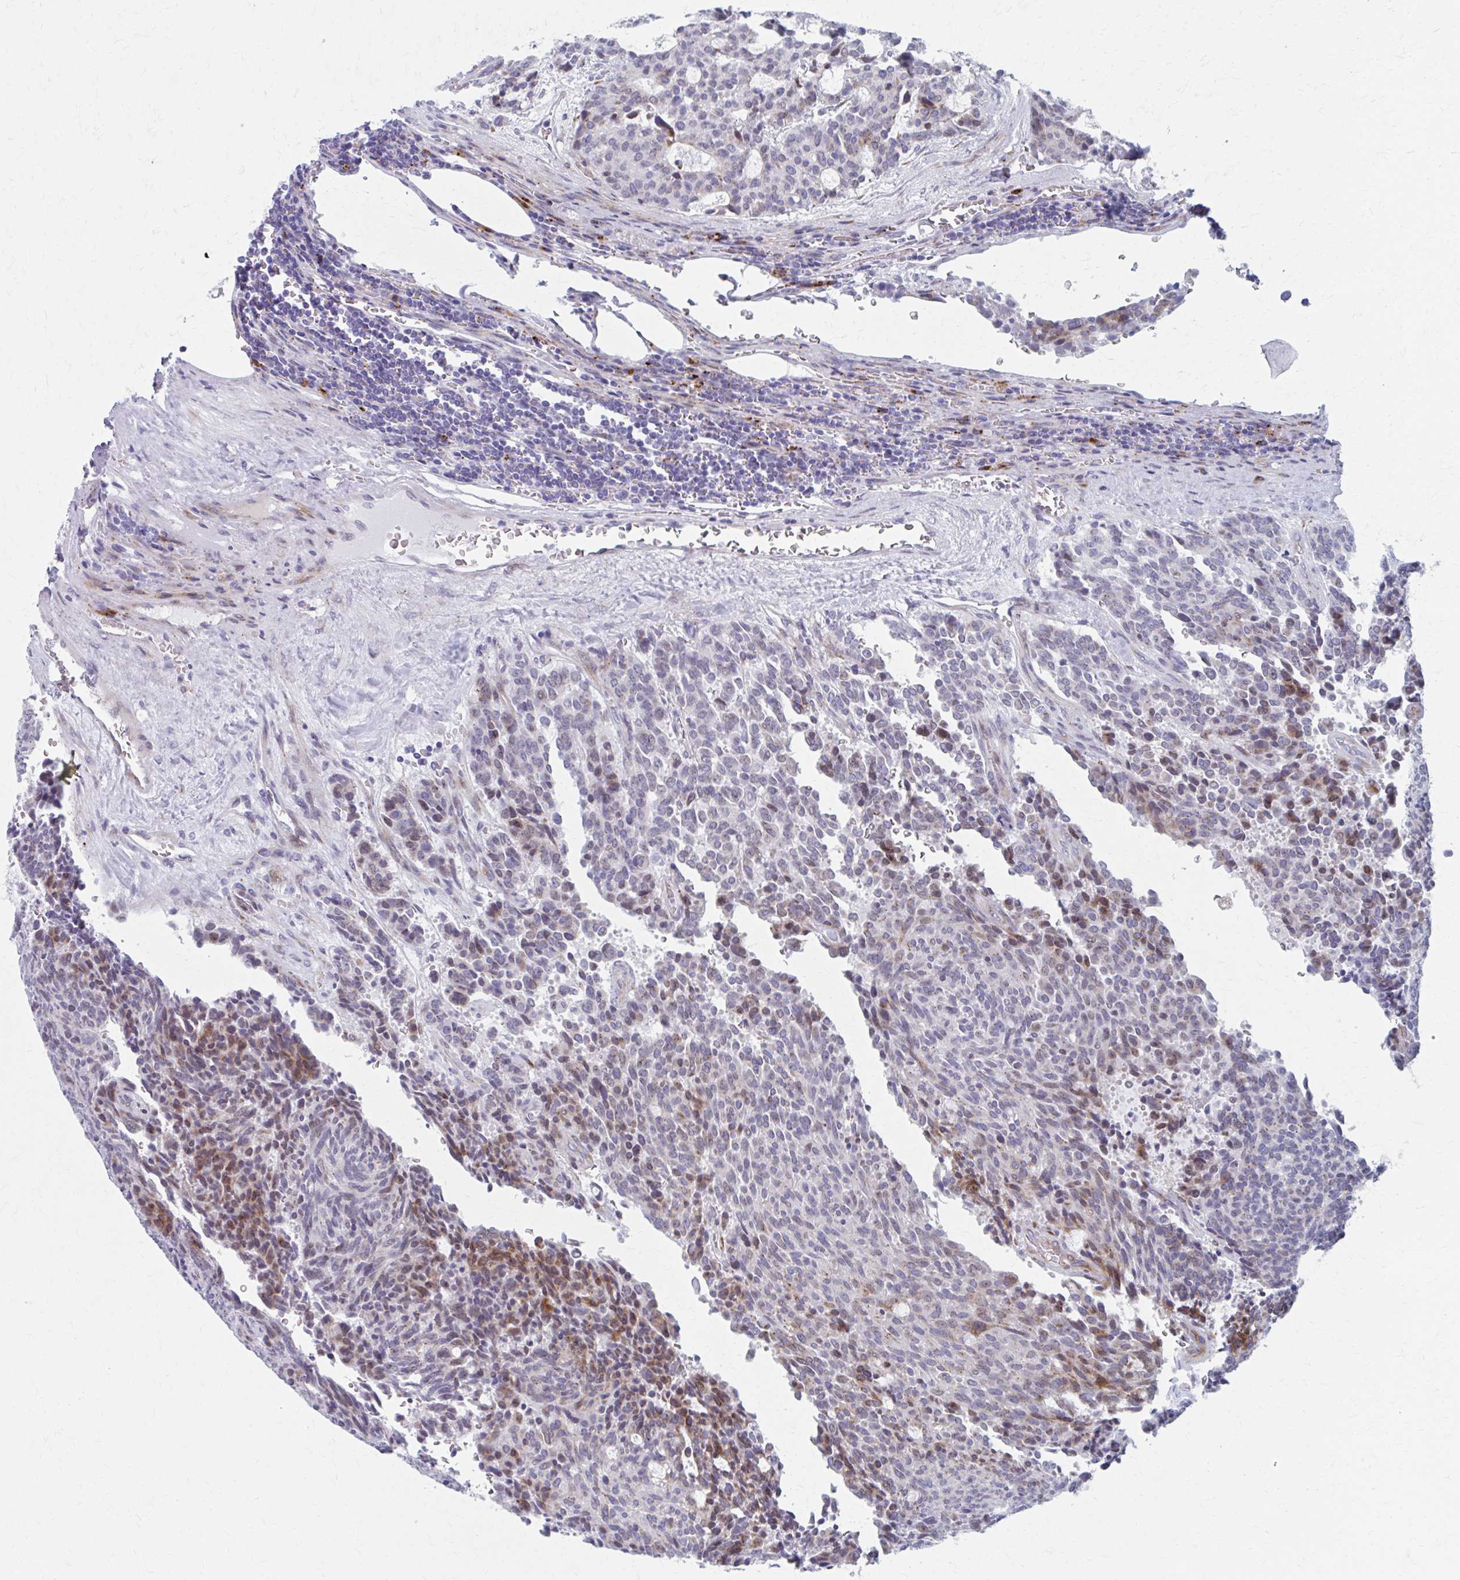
{"staining": {"intensity": "moderate", "quantity": "<25%", "location": "cytoplasmic/membranous"}, "tissue": "carcinoid", "cell_type": "Tumor cells", "image_type": "cancer", "snomed": [{"axis": "morphology", "description": "Carcinoid, malignant, NOS"}, {"axis": "topography", "description": "Pancreas"}], "caption": "Immunohistochemistry staining of carcinoid, which demonstrates low levels of moderate cytoplasmic/membranous expression in approximately <25% of tumor cells indicating moderate cytoplasmic/membranous protein positivity. The staining was performed using DAB (3,3'-diaminobenzidine) (brown) for protein detection and nuclei were counterstained in hematoxylin (blue).", "gene": "OLFM2", "patient": {"sex": "female", "age": 54}}